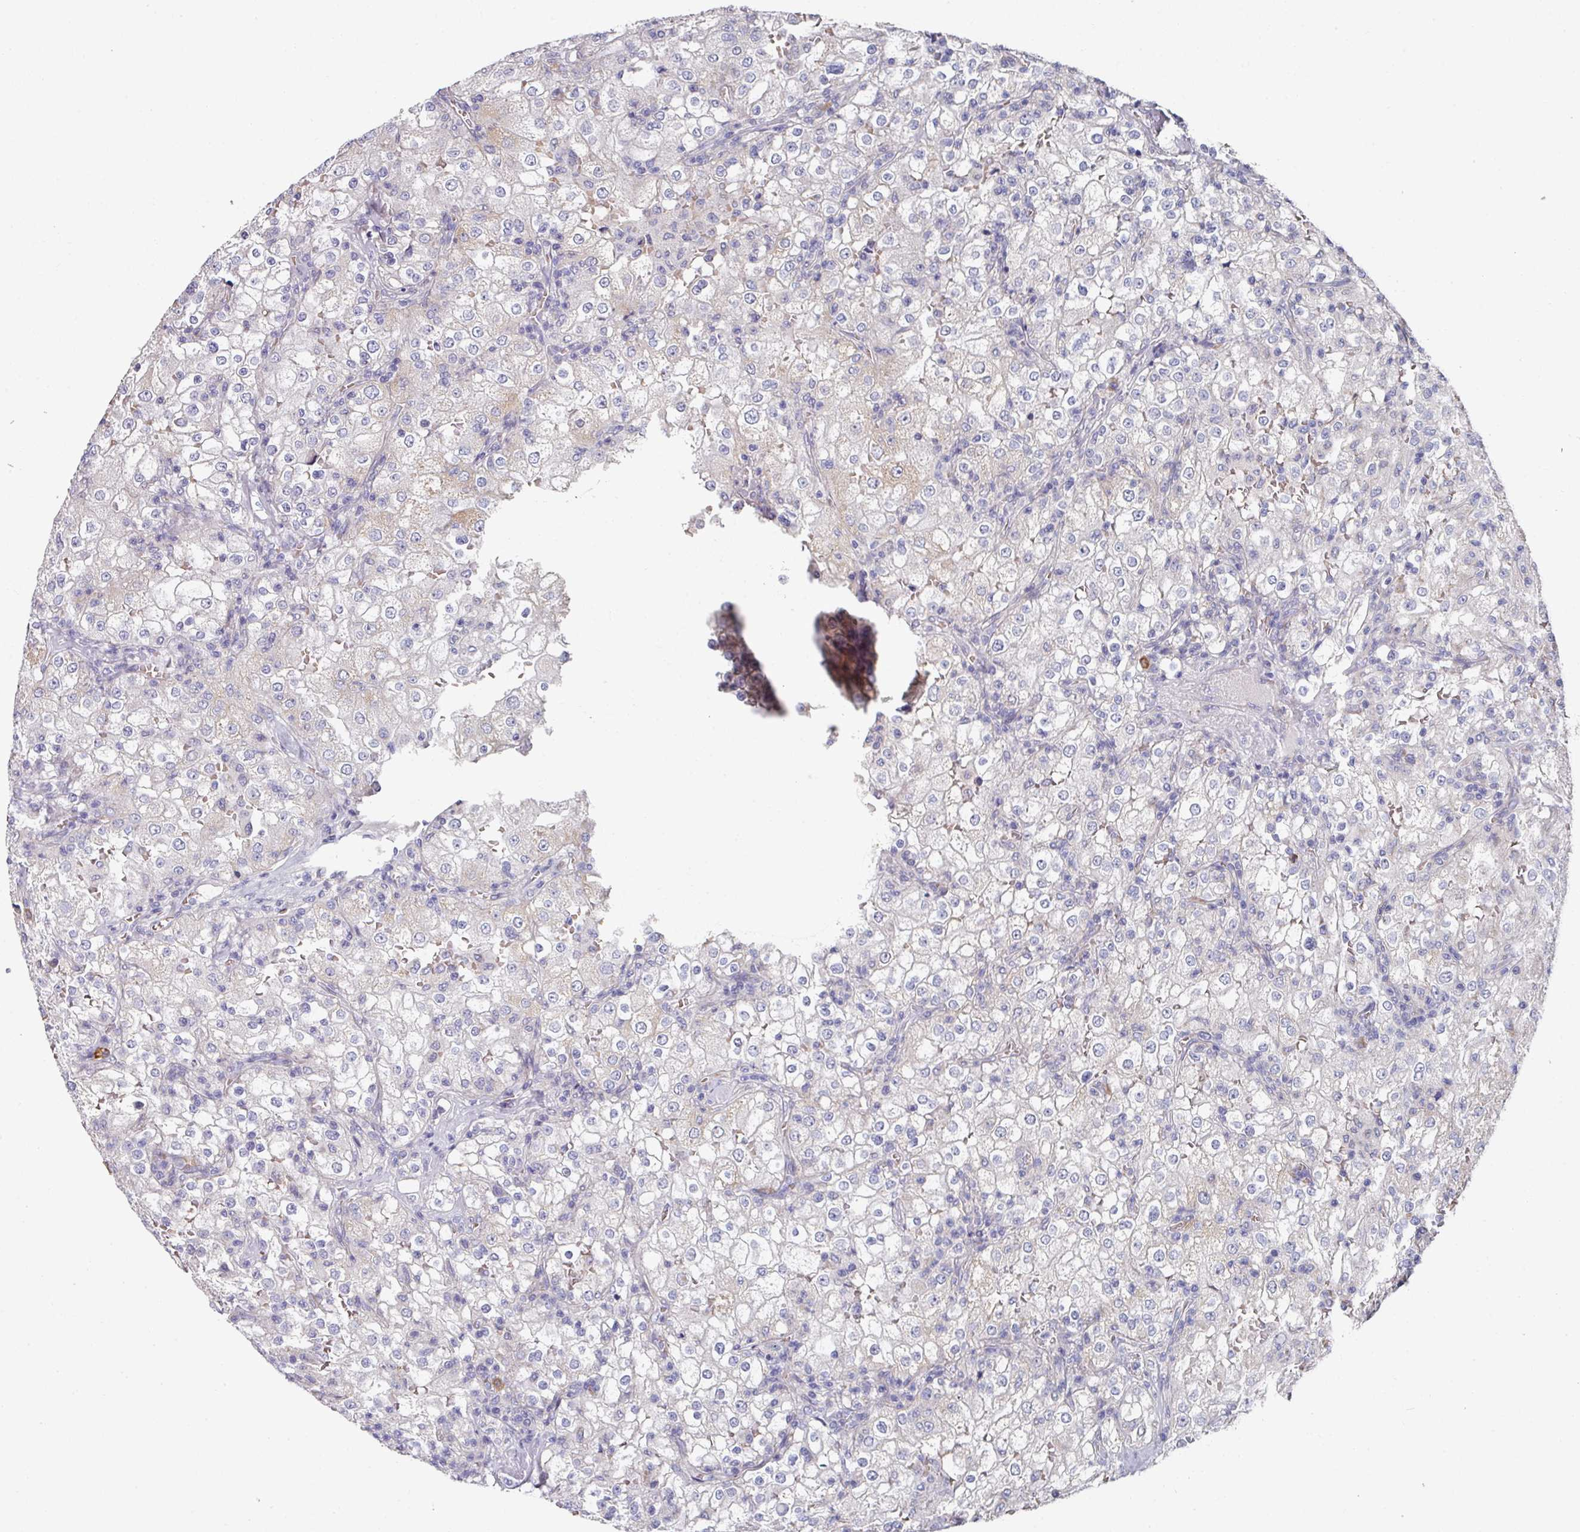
{"staining": {"intensity": "negative", "quantity": "none", "location": "none"}, "tissue": "renal cancer", "cell_type": "Tumor cells", "image_type": "cancer", "snomed": [{"axis": "morphology", "description": "Adenocarcinoma, NOS"}, {"axis": "topography", "description": "Kidney"}], "caption": "Tumor cells show no significant protein positivity in adenocarcinoma (renal).", "gene": "PYROXD2", "patient": {"sex": "female", "age": 74}}